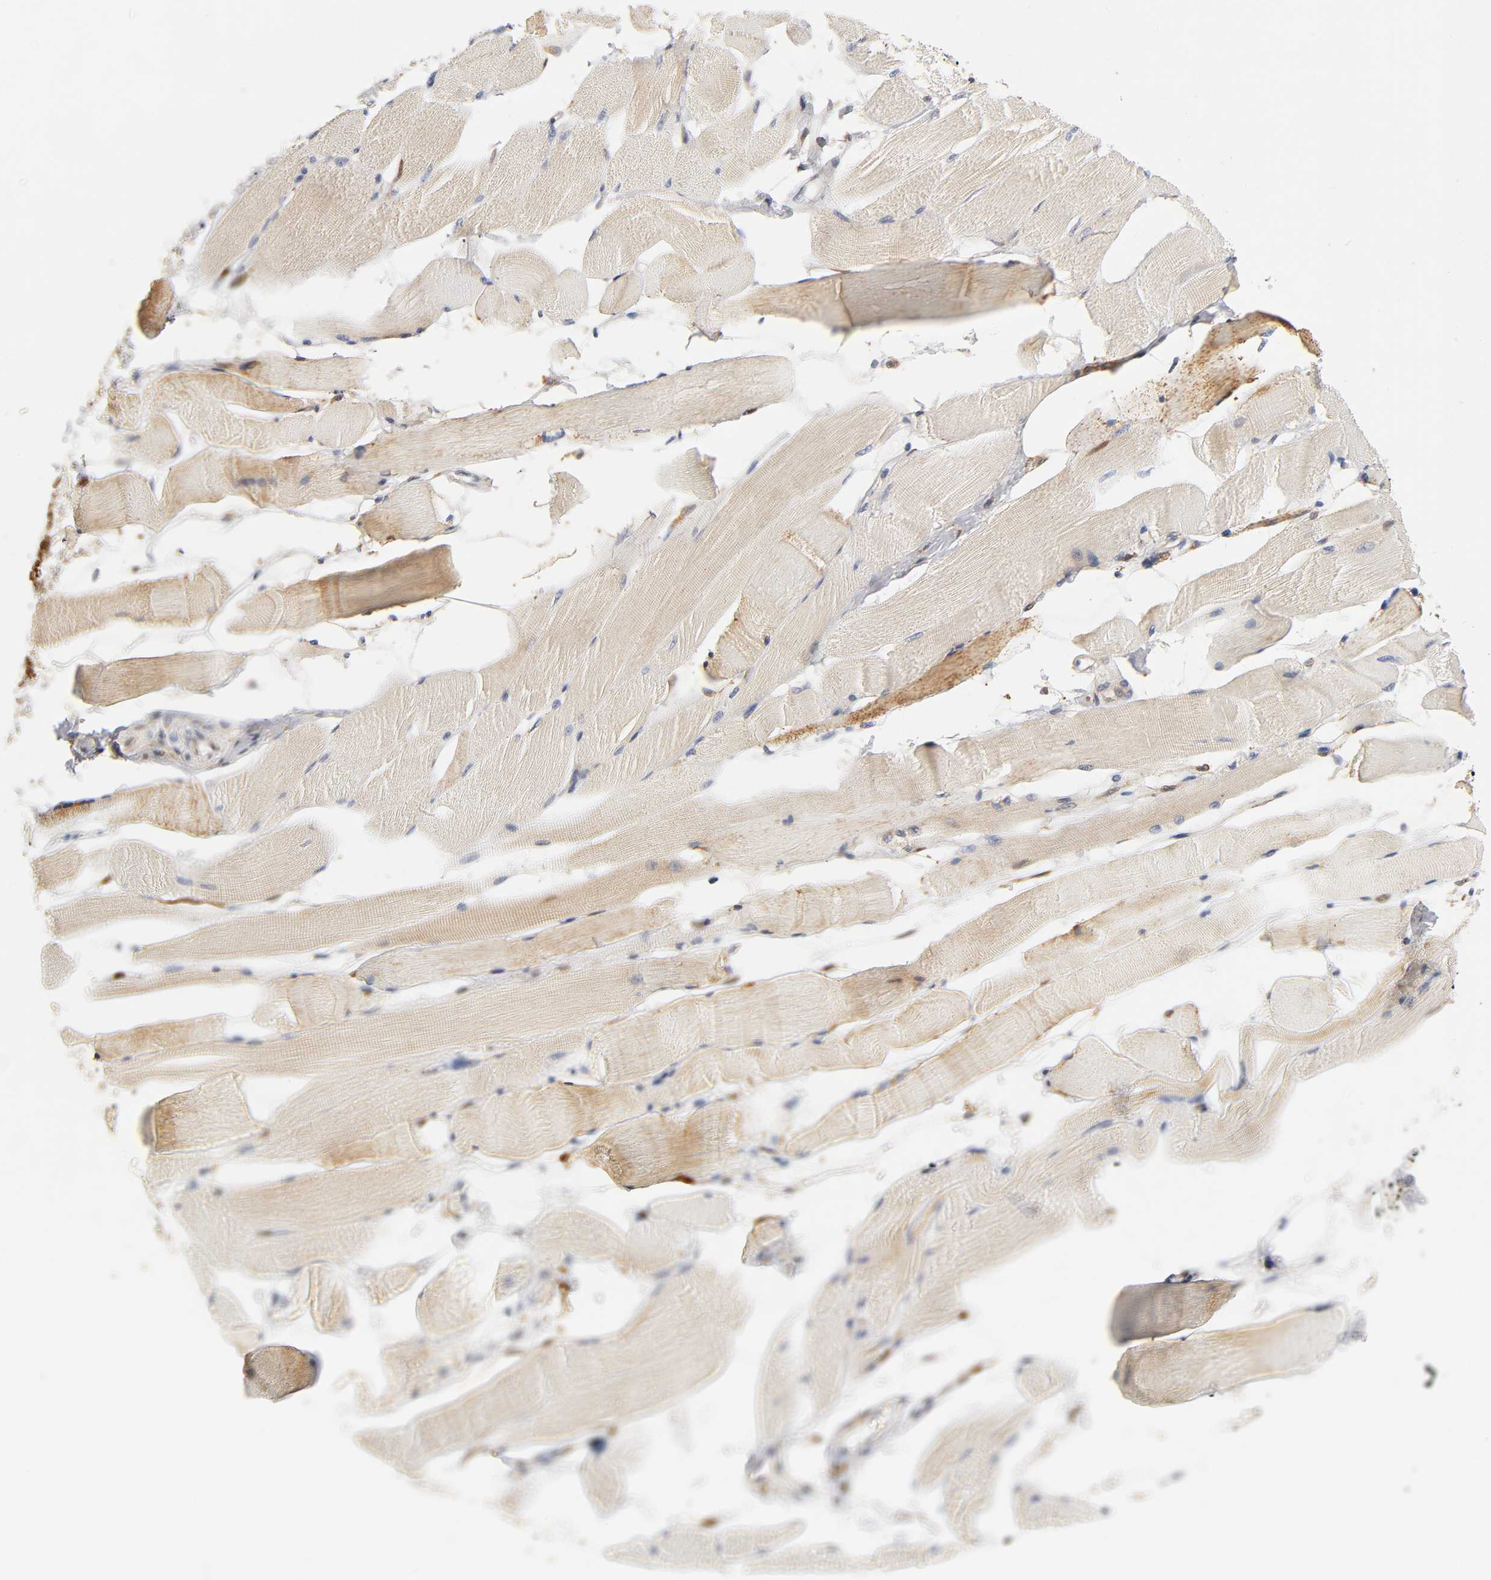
{"staining": {"intensity": "moderate", "quantity": ">75%", "location": "cytoplasmic/membranous"}, "tissue": "skeletal muscle", "cell_type": "Myocytes", "image_type": "normal", "snomed": [{"axis": "morphology", "description": "Normal tissue, NOS"}, {"axis": "topography", "description": "Skeletal muscle"}, {"axis": "topography", "description": "Peripheral nerve tissue"}], "caption": "High-power microscopy captured an immunohistochemistry image of unremarkable skeletal muscle, revealing moderate cytoplasmic/membranous positivity in about >75% of myocytes.", "gene": "ISG15", "patient": {"sex": "female", "age": 84}}